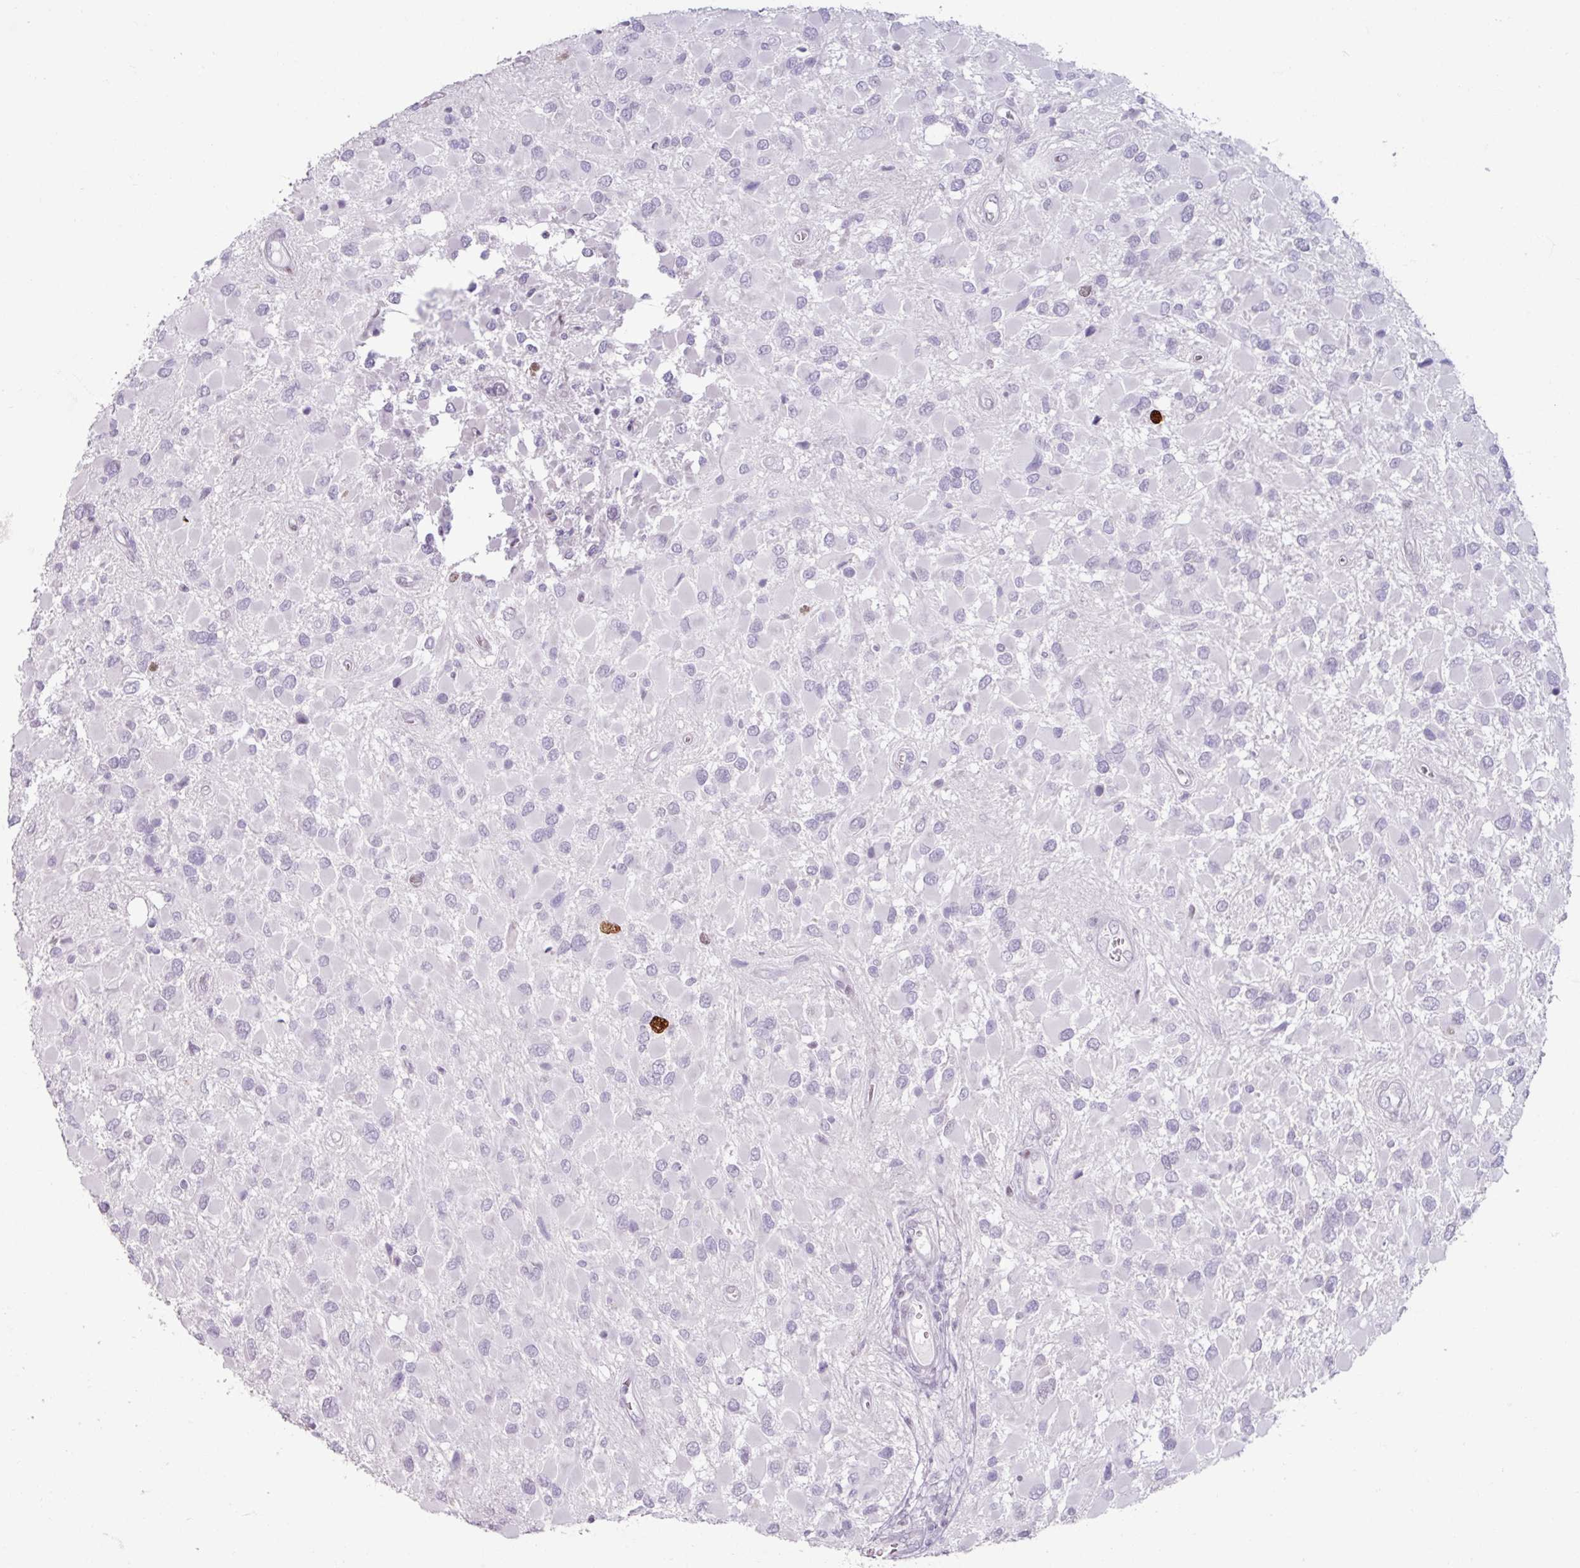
{"staining": {"intensity": "negative", "quantity": "none", "location": "none"}, "tissue": "glioma", "cell_type": "Tumor cells", "image_type": "cancer", "snomed": [{"axis": "morphology", "description": "Glioma, malignant, High grade"}, {"axis": "topography", "description": "Brain"}], "caption": "A photomicrograph of human glioma is negative for staining in tumor cells. Nuclei are stained in blue.", "gene": "ATAD2", "patient": {"sex": "male", "age": 53}}